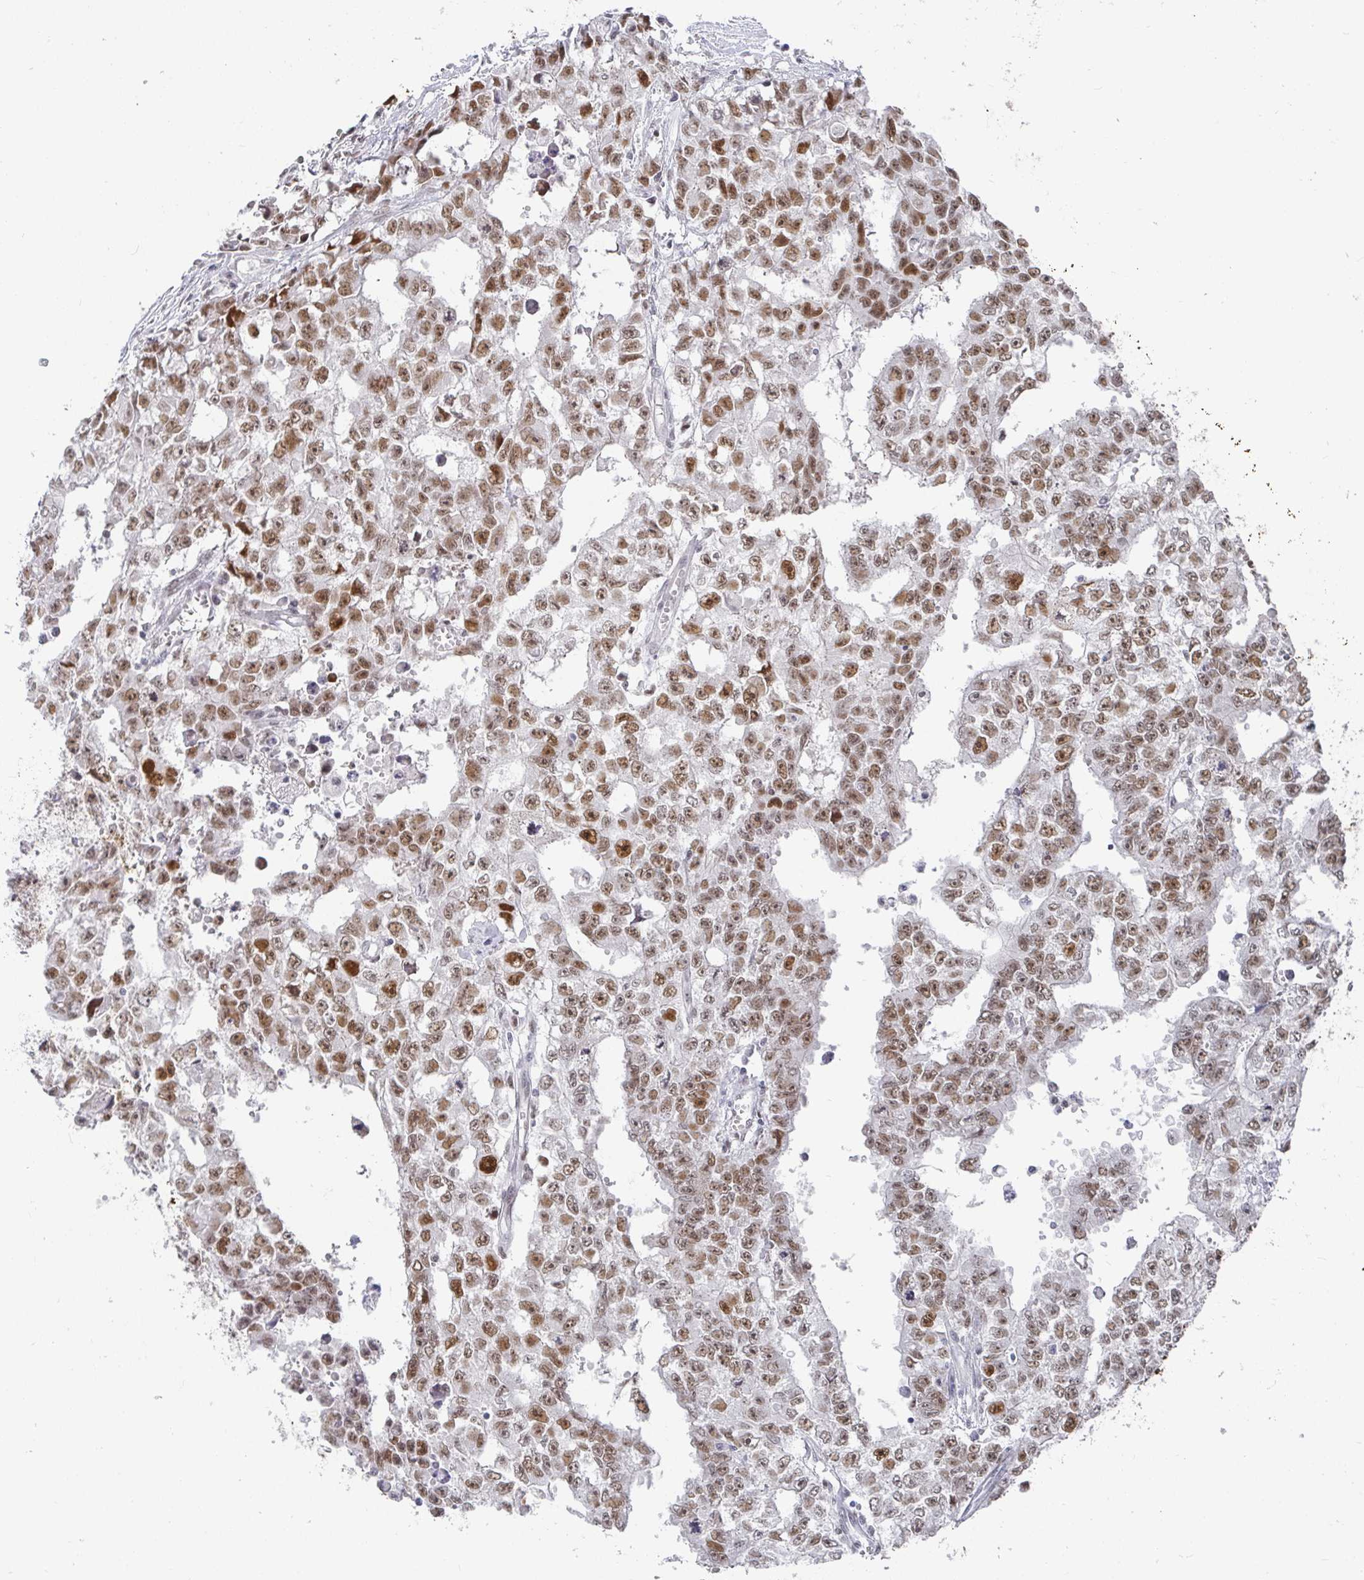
{"staining": {"intensity": "moderate", "quantity": ">75%", "location": "nuclear"}, "tissue": "testis cancer", "cell_type": "Tumor cells", "image_type": "cancer", "snomed": [{"axis": "morphology", "description": "Carcinoma, Embryonal, NOS"}, {"axis": "morphology", "description": "Teratoma, malignant, NOS"}, {"axis": "topography", "description": "Testis"}], "caption": "This image displays IHC staining of human teratoma (malignant) (testis), with medium moderate nuclear staining in about >75% of tumor cells.", "gene": "RCOR1", "patient": {"sex": "male", "age": 24}}